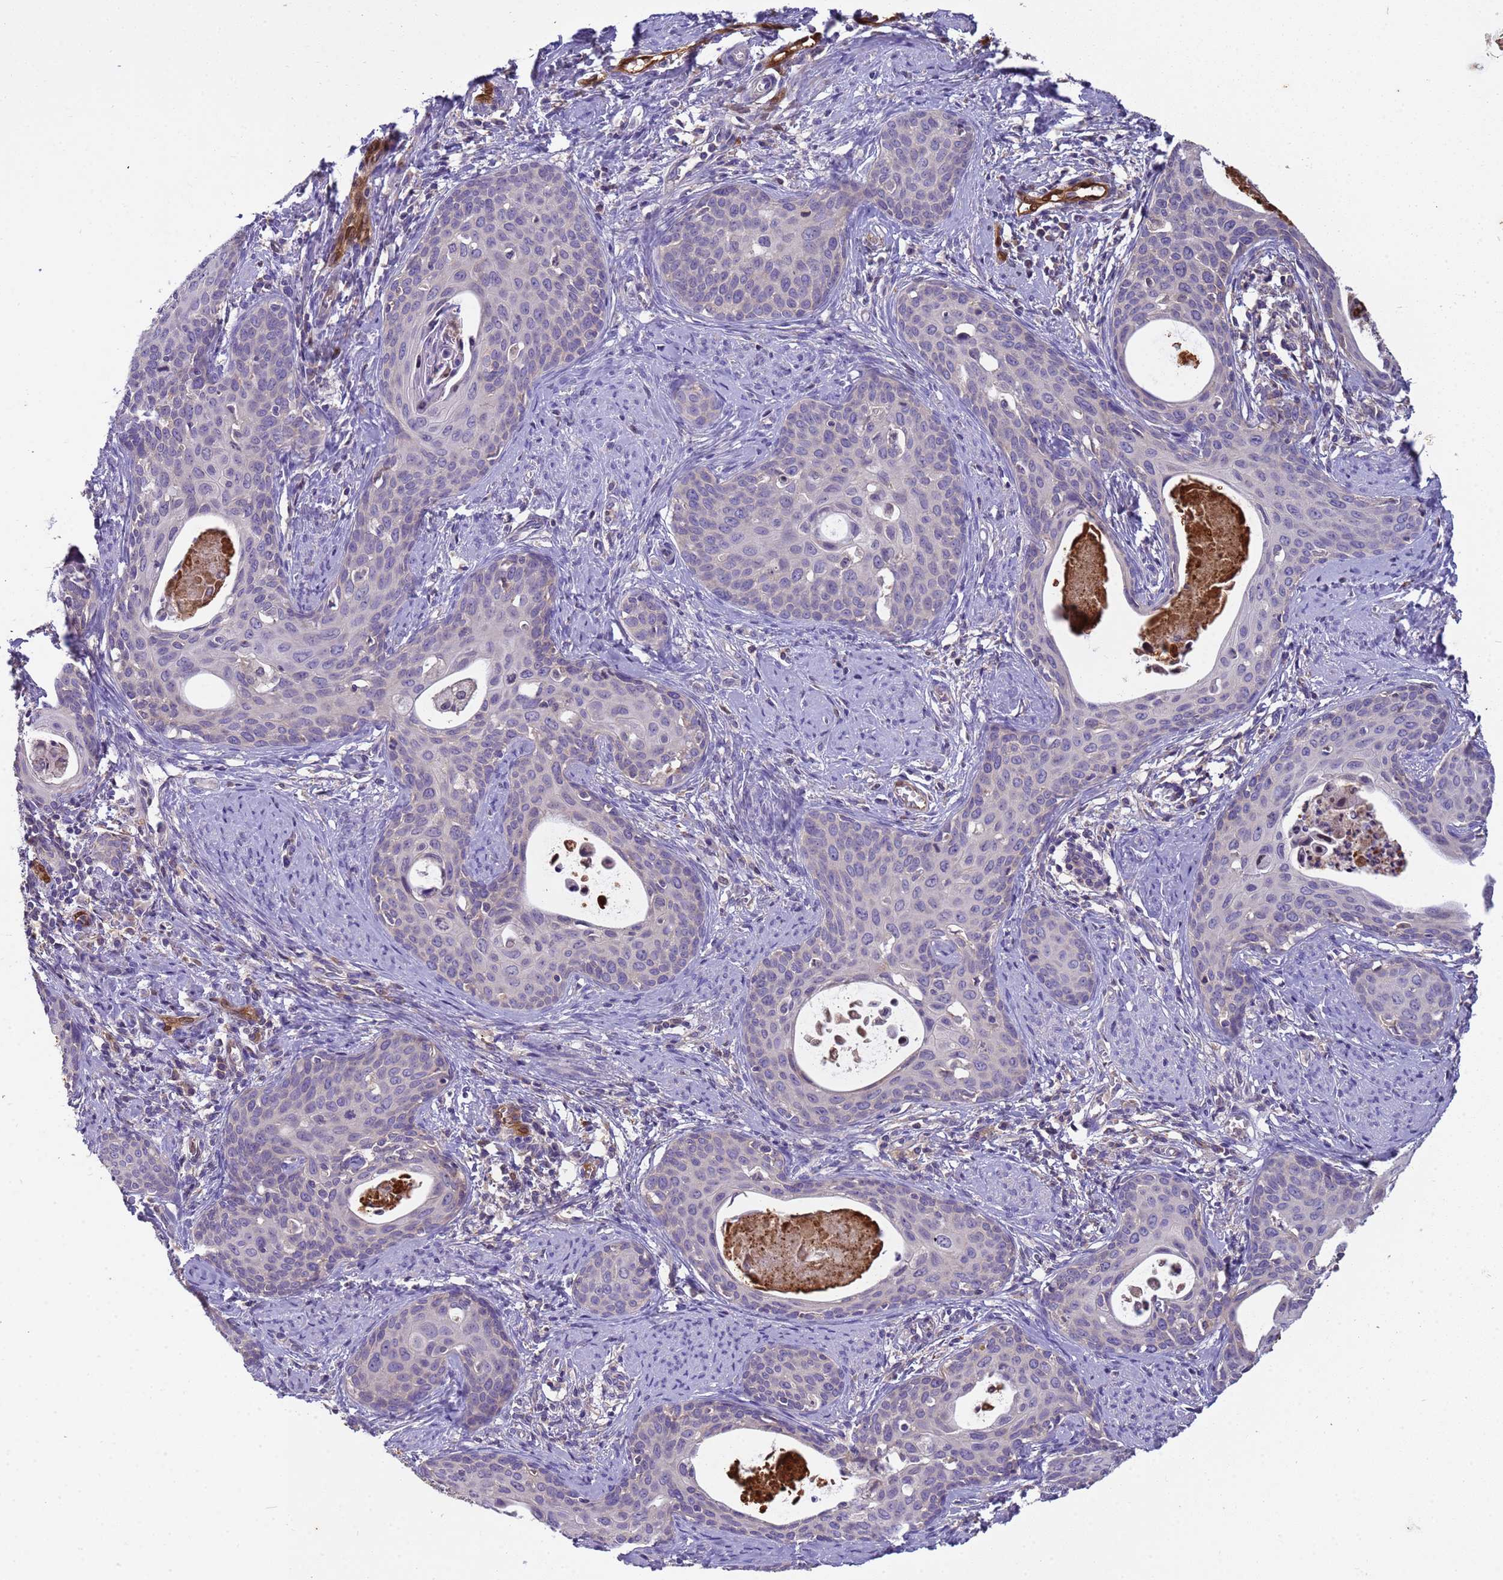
{"staining": {"intensity": "negative", "quantity": "none", "location": "none"}, "tissue": "cervical cancer", "cell_type": "Tumor cells", "image_type": "cancer", "snomed": [{"axis": "morphology", "description": "Squamous cell carcinoma, NOS"}, {"axis": "topography", "description": "Cervix"}], "caption": "An image of human cervical cancer is negative for staining in tumor cells.", "gene": "PLCXD3", "patient": {"sex": "female", "age": 46}}